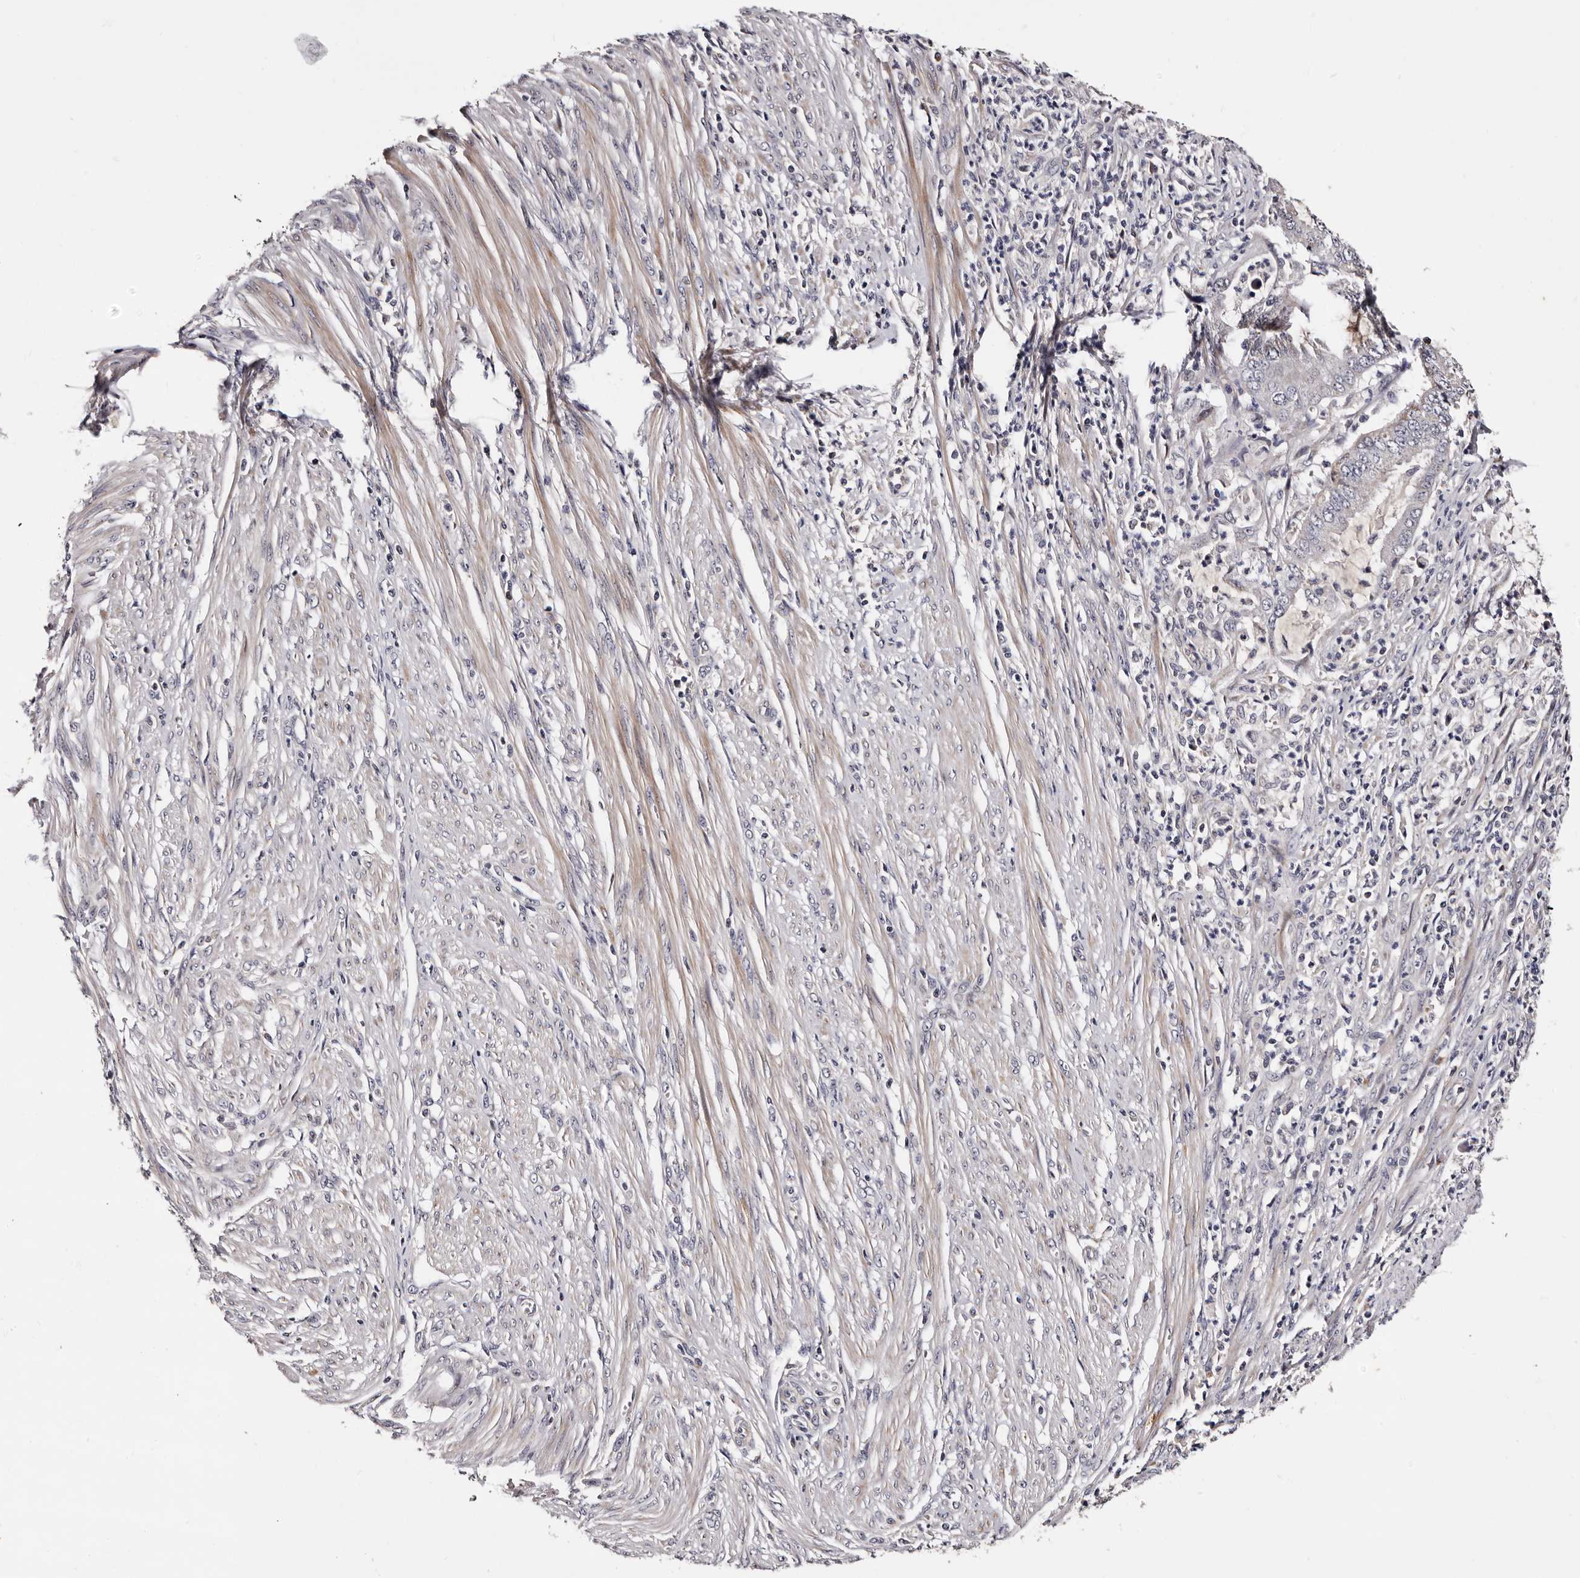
{"staining": {"intensity": "negative", "quantity": "none", "location": "none"}, "tissue": "endometrial cancer", "cell_type": "Tumor cells", "image_type": "cancer", "snomed": [{"axis": "morphology", "description": "Adenocarcinoma, NOS"}, {"axis": "topography", "description": "Endometrium"}], "caption": "High magnification brightfield microscopy of adenocarcinoma (endometrial) stained with DAB (brown) and counterstained with hematoxylin (blue): tumor cells show no significant expression. (Brightfield microscopy of DAB IHC at high magnification).", "gene": "TAF4B", "patient": {"sex": "female", "age": 51}}